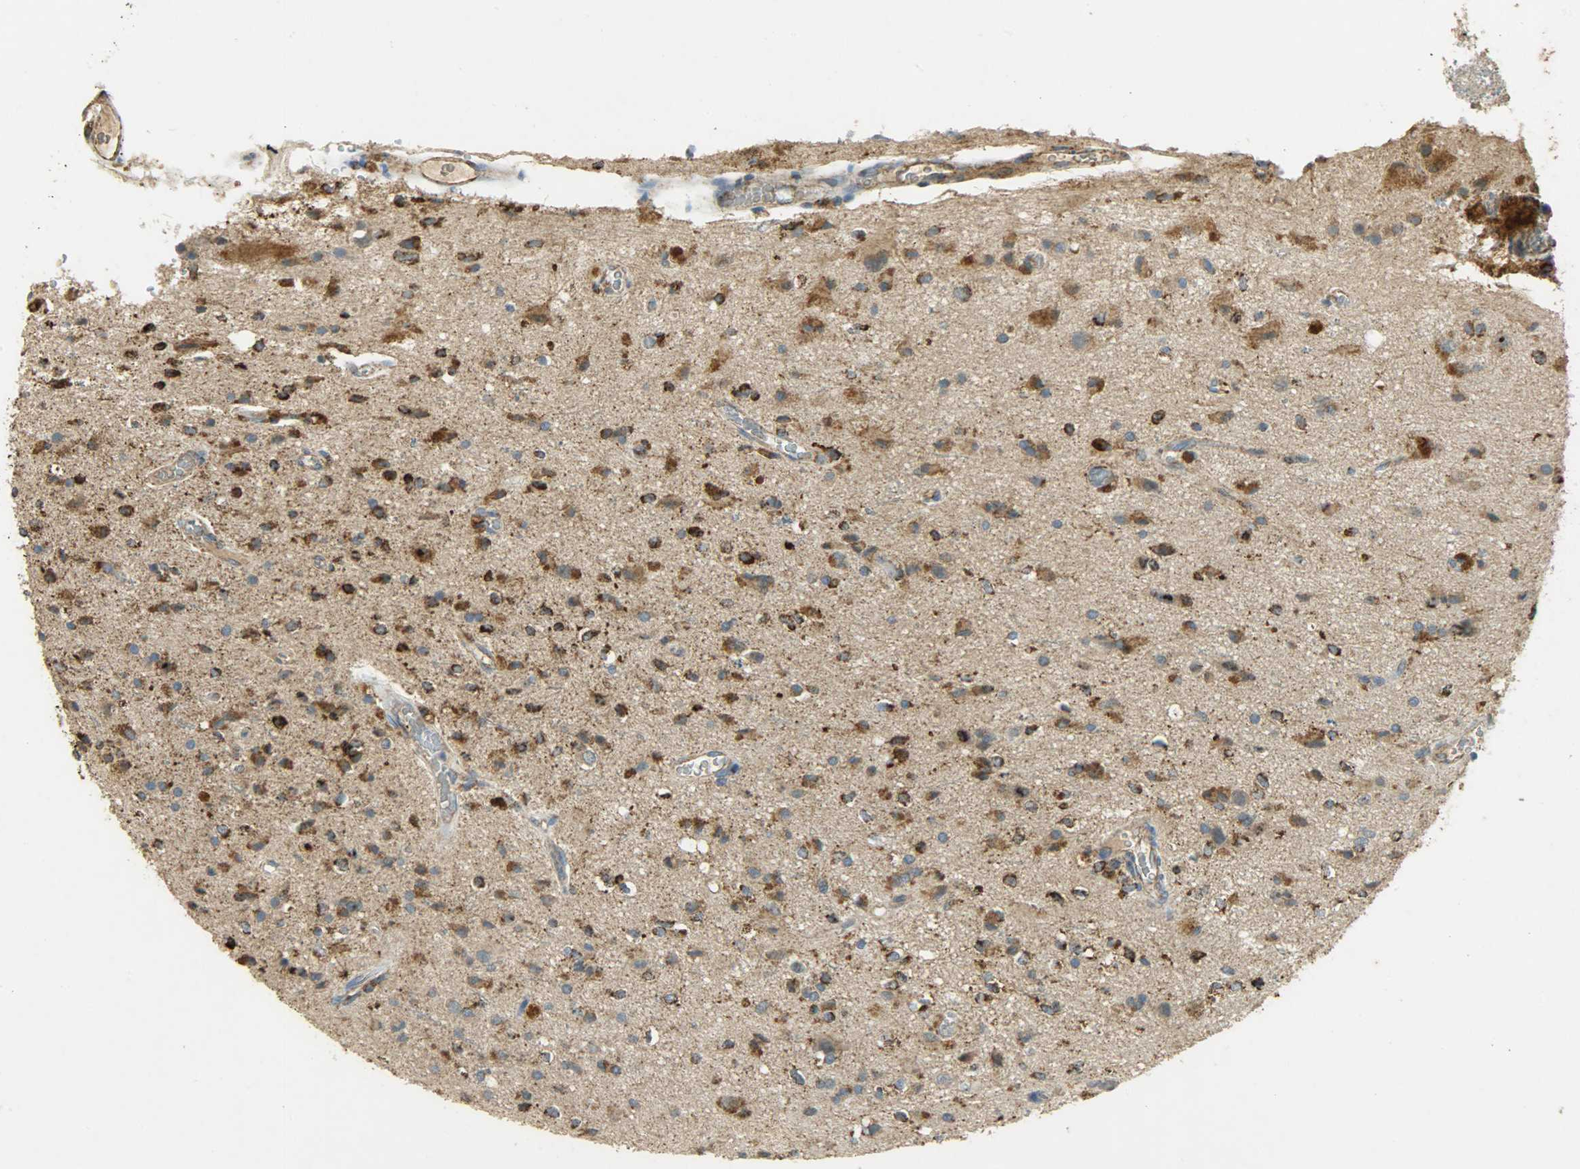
{"staining": {"intensity": "moderate", "quantity": ">75%", "location": "cytoplasmic/membranous"}, "tissue": "glioma", "cell_type": "Tumor cells", "image_type": "cancer", "snomed": [{"axis": "morphology", "description": "Glioma, malignant, High grade"}, {"axis": "topography", "description": "Brain"}], "caption": "Protein staining exhibits moderate cytoplasmic/membranous expression in about >75% of tumor cells in malignant high-grade glioma.", "gene": "HDHD5", "patient": {"sex": "male", "age": 47}}